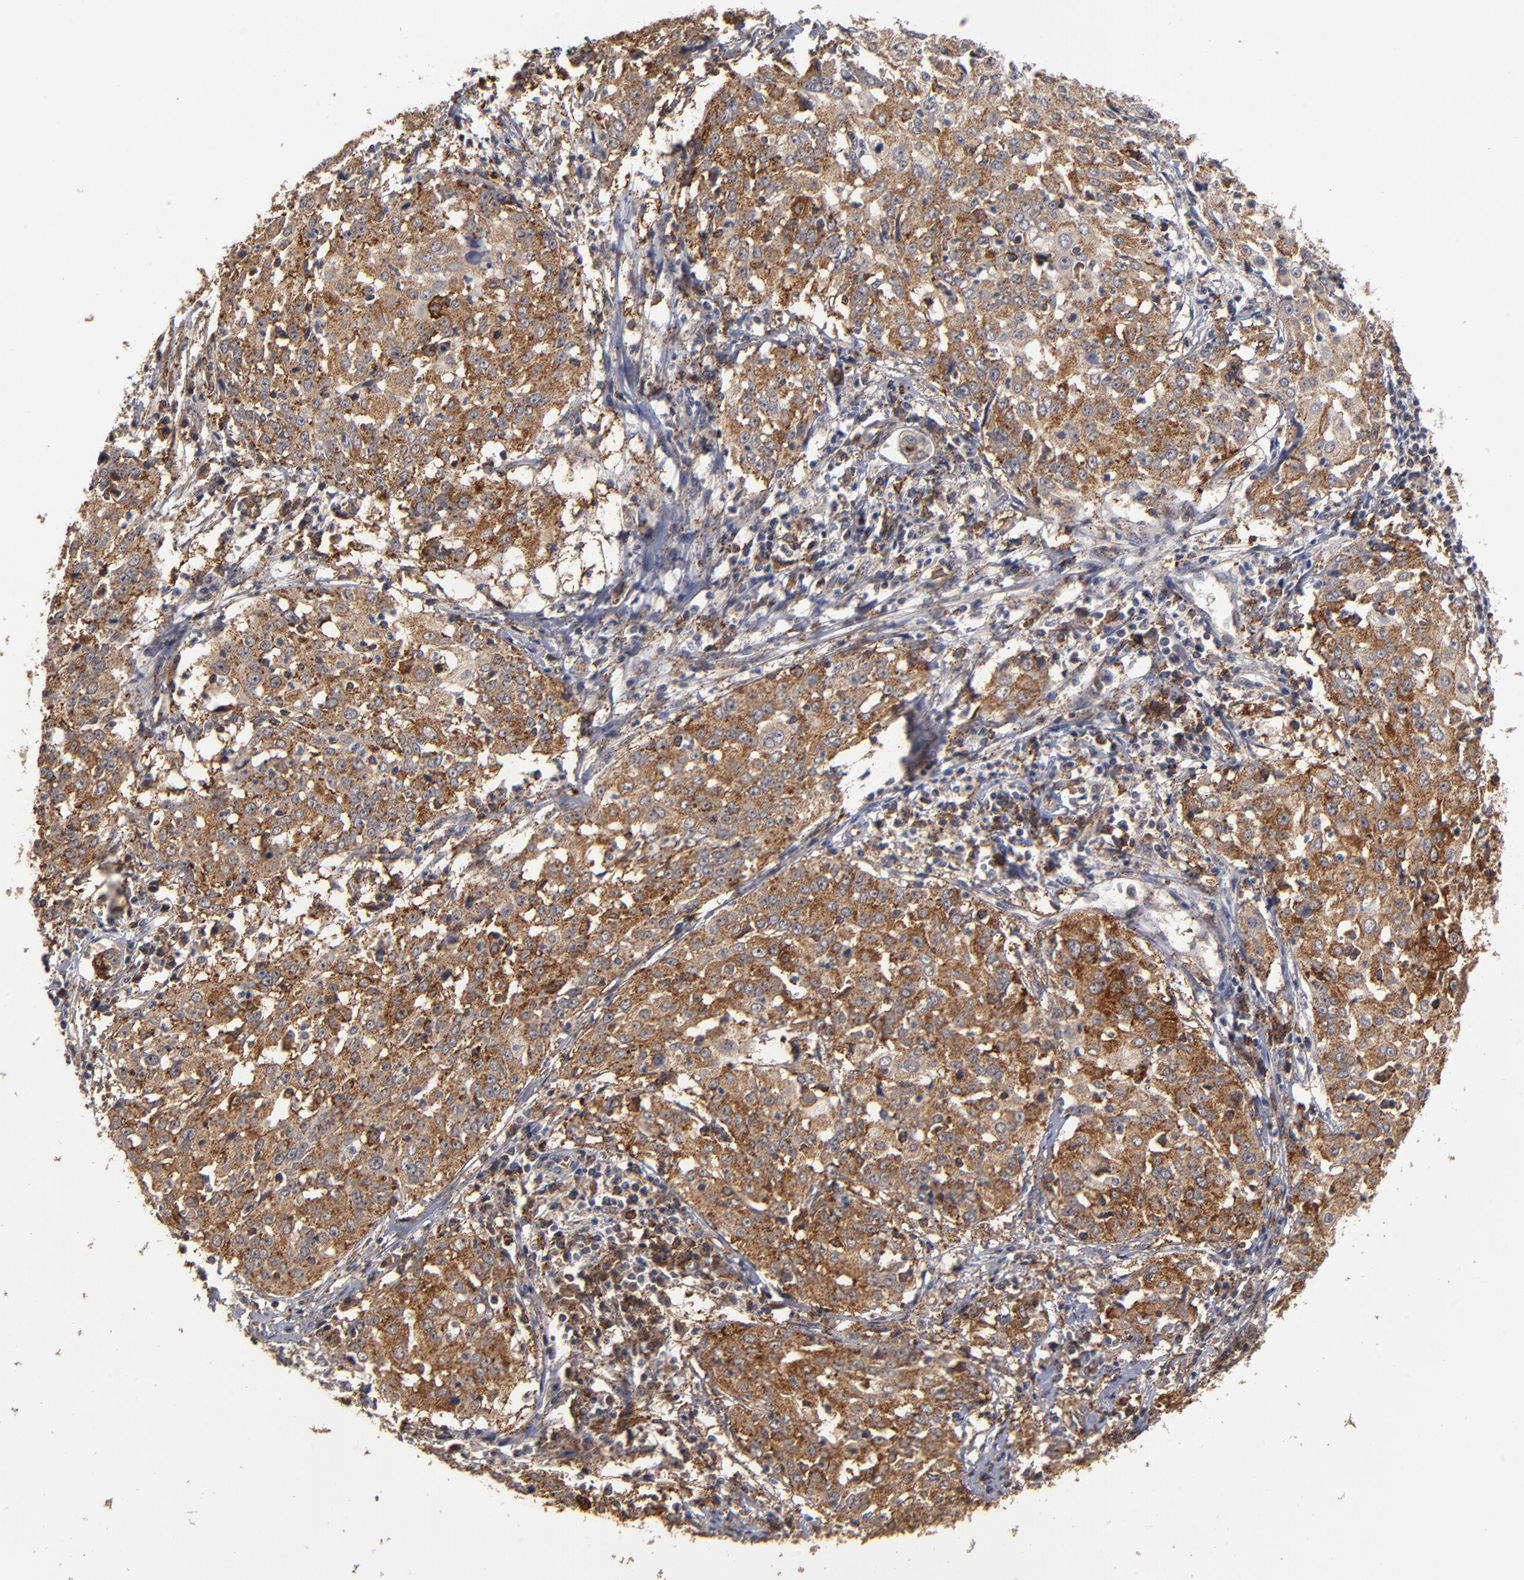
{"staining": {"intensity": "moderate", "quantity": ">75%", "location": "cytoplasmic/membranous"}, "tissue": "cervical cancer", "cell_type": "Tumor cells", "image_type": "cancer", "snomed": [{"axis": "morphology", "description": "Squamous cell carcinoma, NOS"}, {"axis": "topography", "description": "Cervix"}], "caption": "The micrograph reveals immunohistochemical staining of cervical squamous cell carcinoma. There is moderate cytoplasmic/membranous staining is identified in about >75% of tumor cells. The staining was performed using DAB to visualize the protein expression in brown, while the nuclei were stained in blue with hematoxylin (Magnification: 20x).", "gene": "ASB8", "patient": {"sex": "female", "age": 39}}